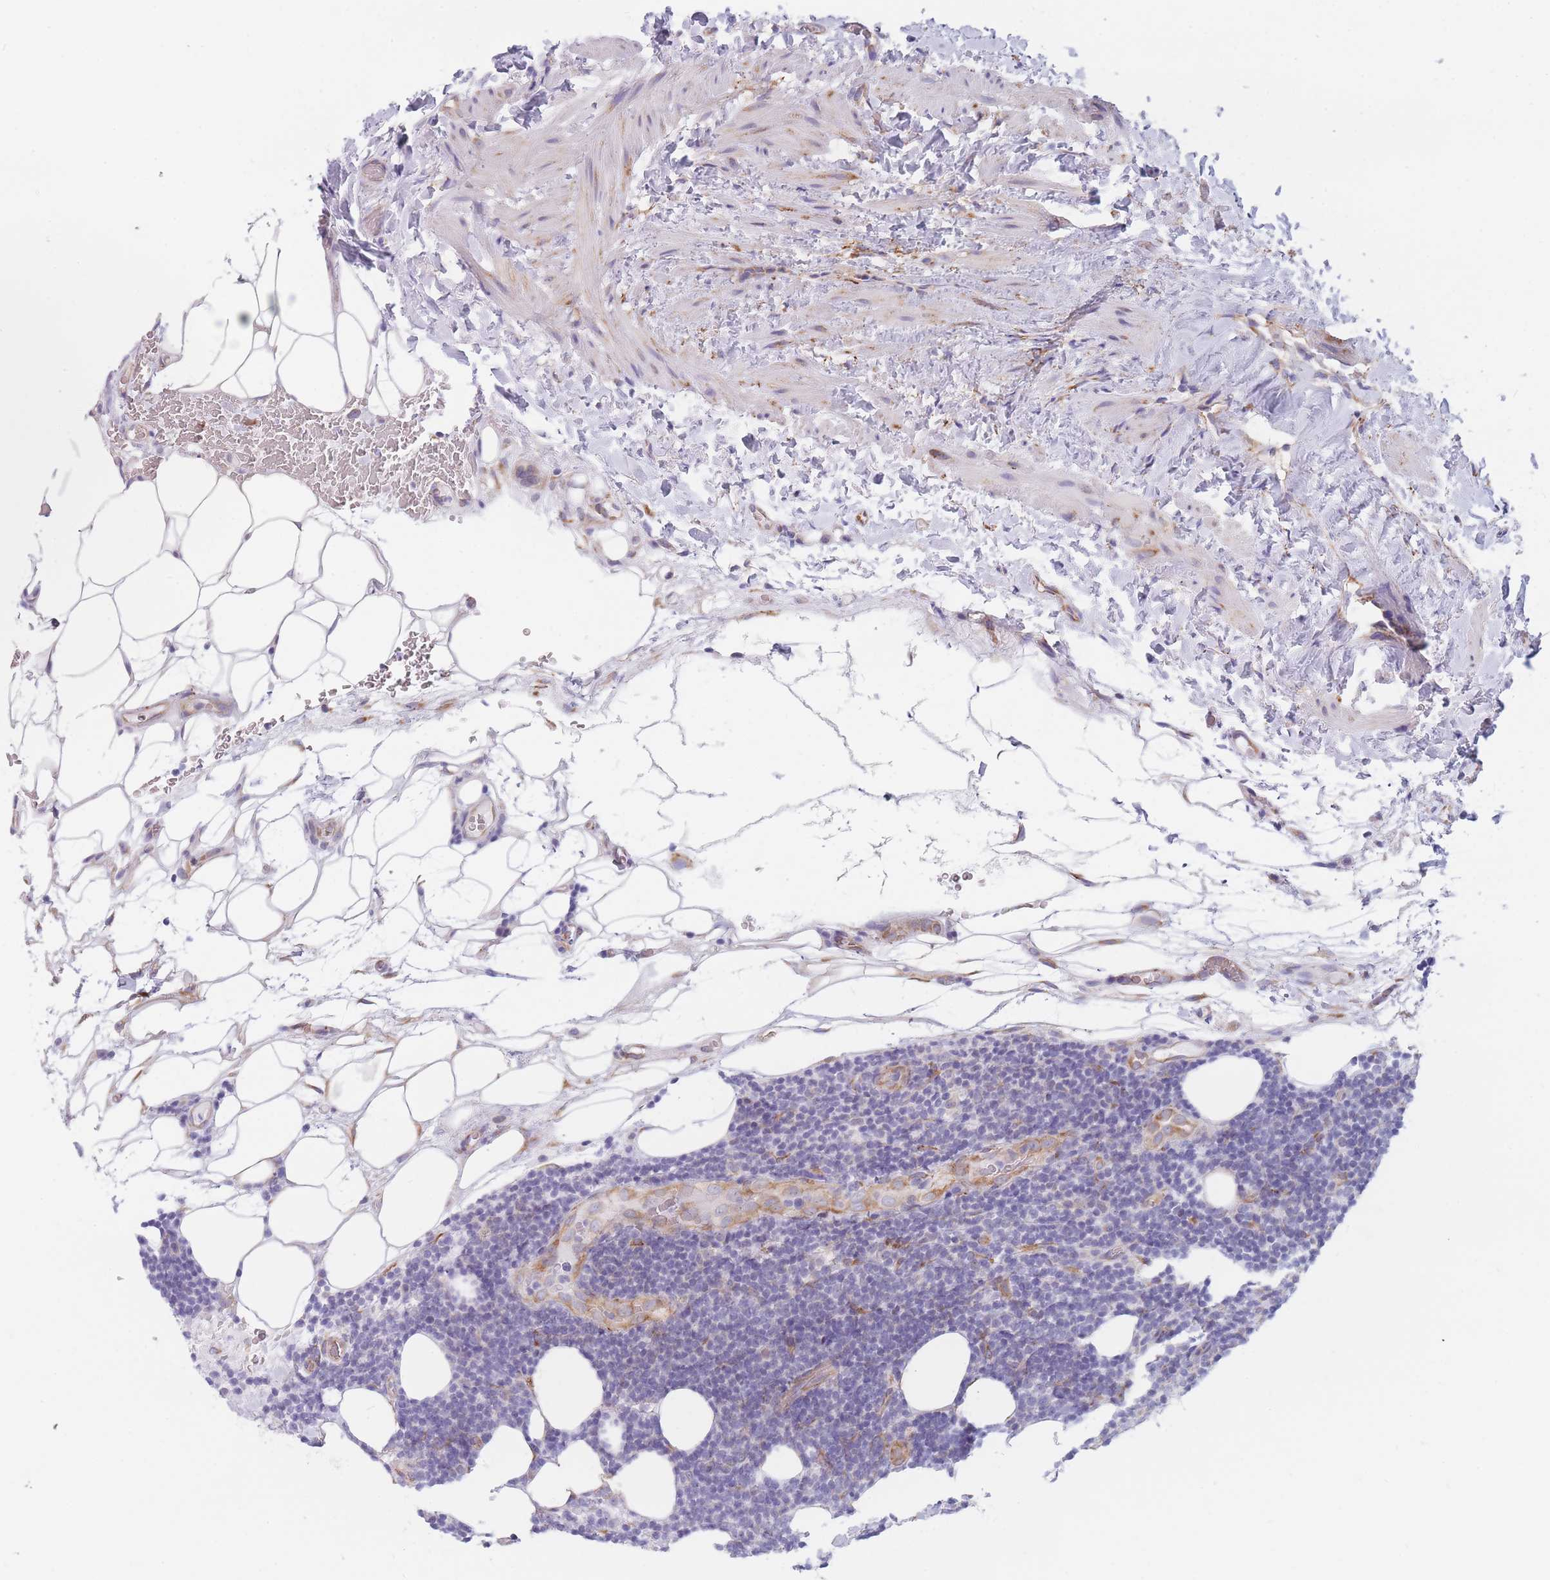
{"staining": {"intensity": "negative", "quantity": "none", "location": "none"}, "tissue": "lymphoma", "cell_type": "Tumor cells", "image_type": "cancer", "snomed": [{"axis": "morphology", "description": "Malignant lymphoma, non-Hodgkin's type, Low grade"}, {"axis": "topography", "description": "Lymph node"}], "caption": "An immunohistochemistry (IHC) histopathology image of malignant lymphoma, non-Hodgkin's type (low-grade) is shown. There is no staining in tumor cells of malignant lymphoma, non-Hodgkin's type (low-grade).", "gene": "AK9", "patient": {"sex": "male", "age": 66}}